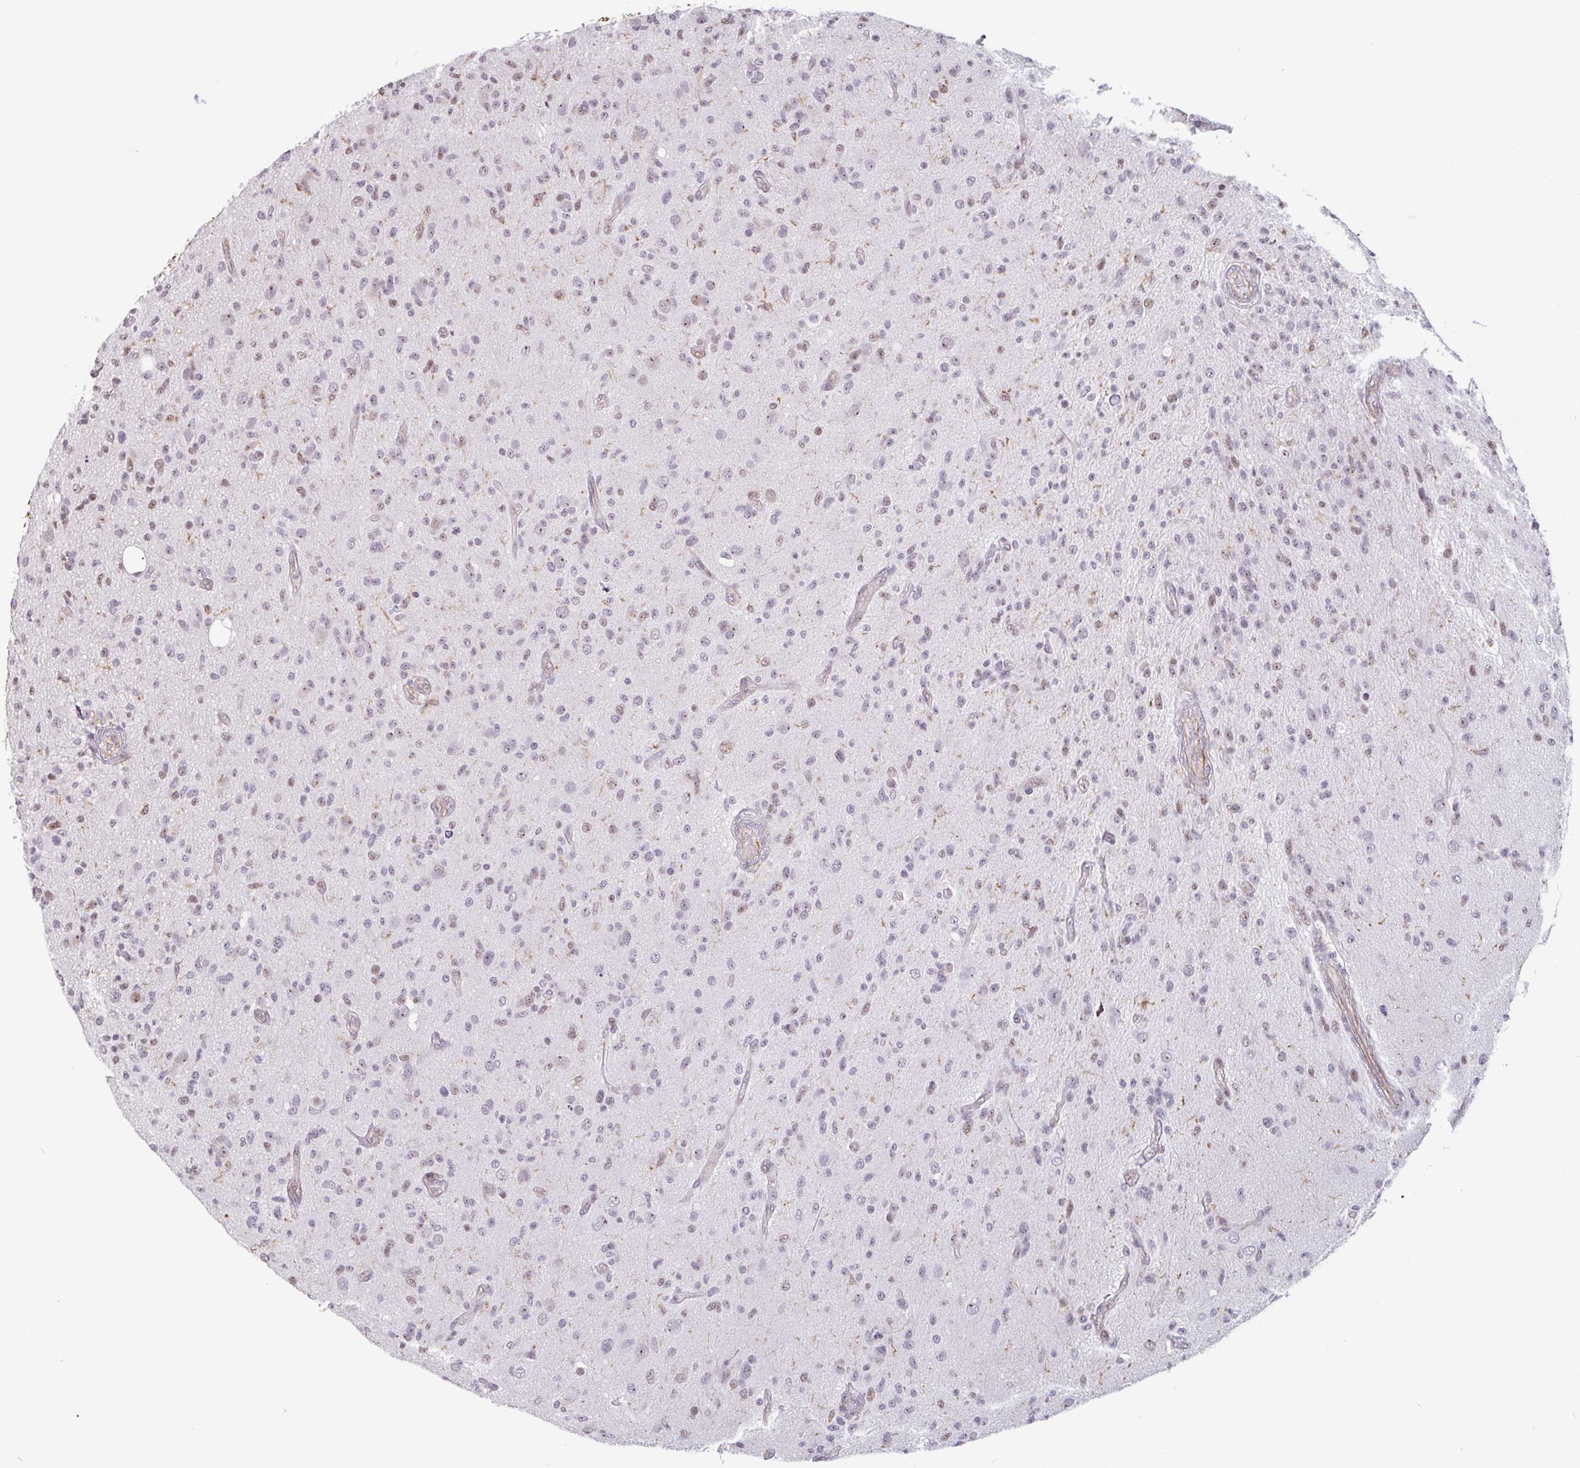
{"staining": {"intensity": "moderate", "quantity": "<25%", "location": "nuclear"}, "tissue": "glioma", "cell_type": "Tumor cells", "image_type": "cancer", "snomed": [{"axis": "morphology", "description": "Glioma, malignant, High grade"}, {"axis": "topography", "description": "Brain"}], "caption": "A low amount of moderate nuclear staining is seen in about <25% of tumor cells in glioma tissue.", "gene": "ZNF689", "patient": {"sex": "female", "age": 67}}